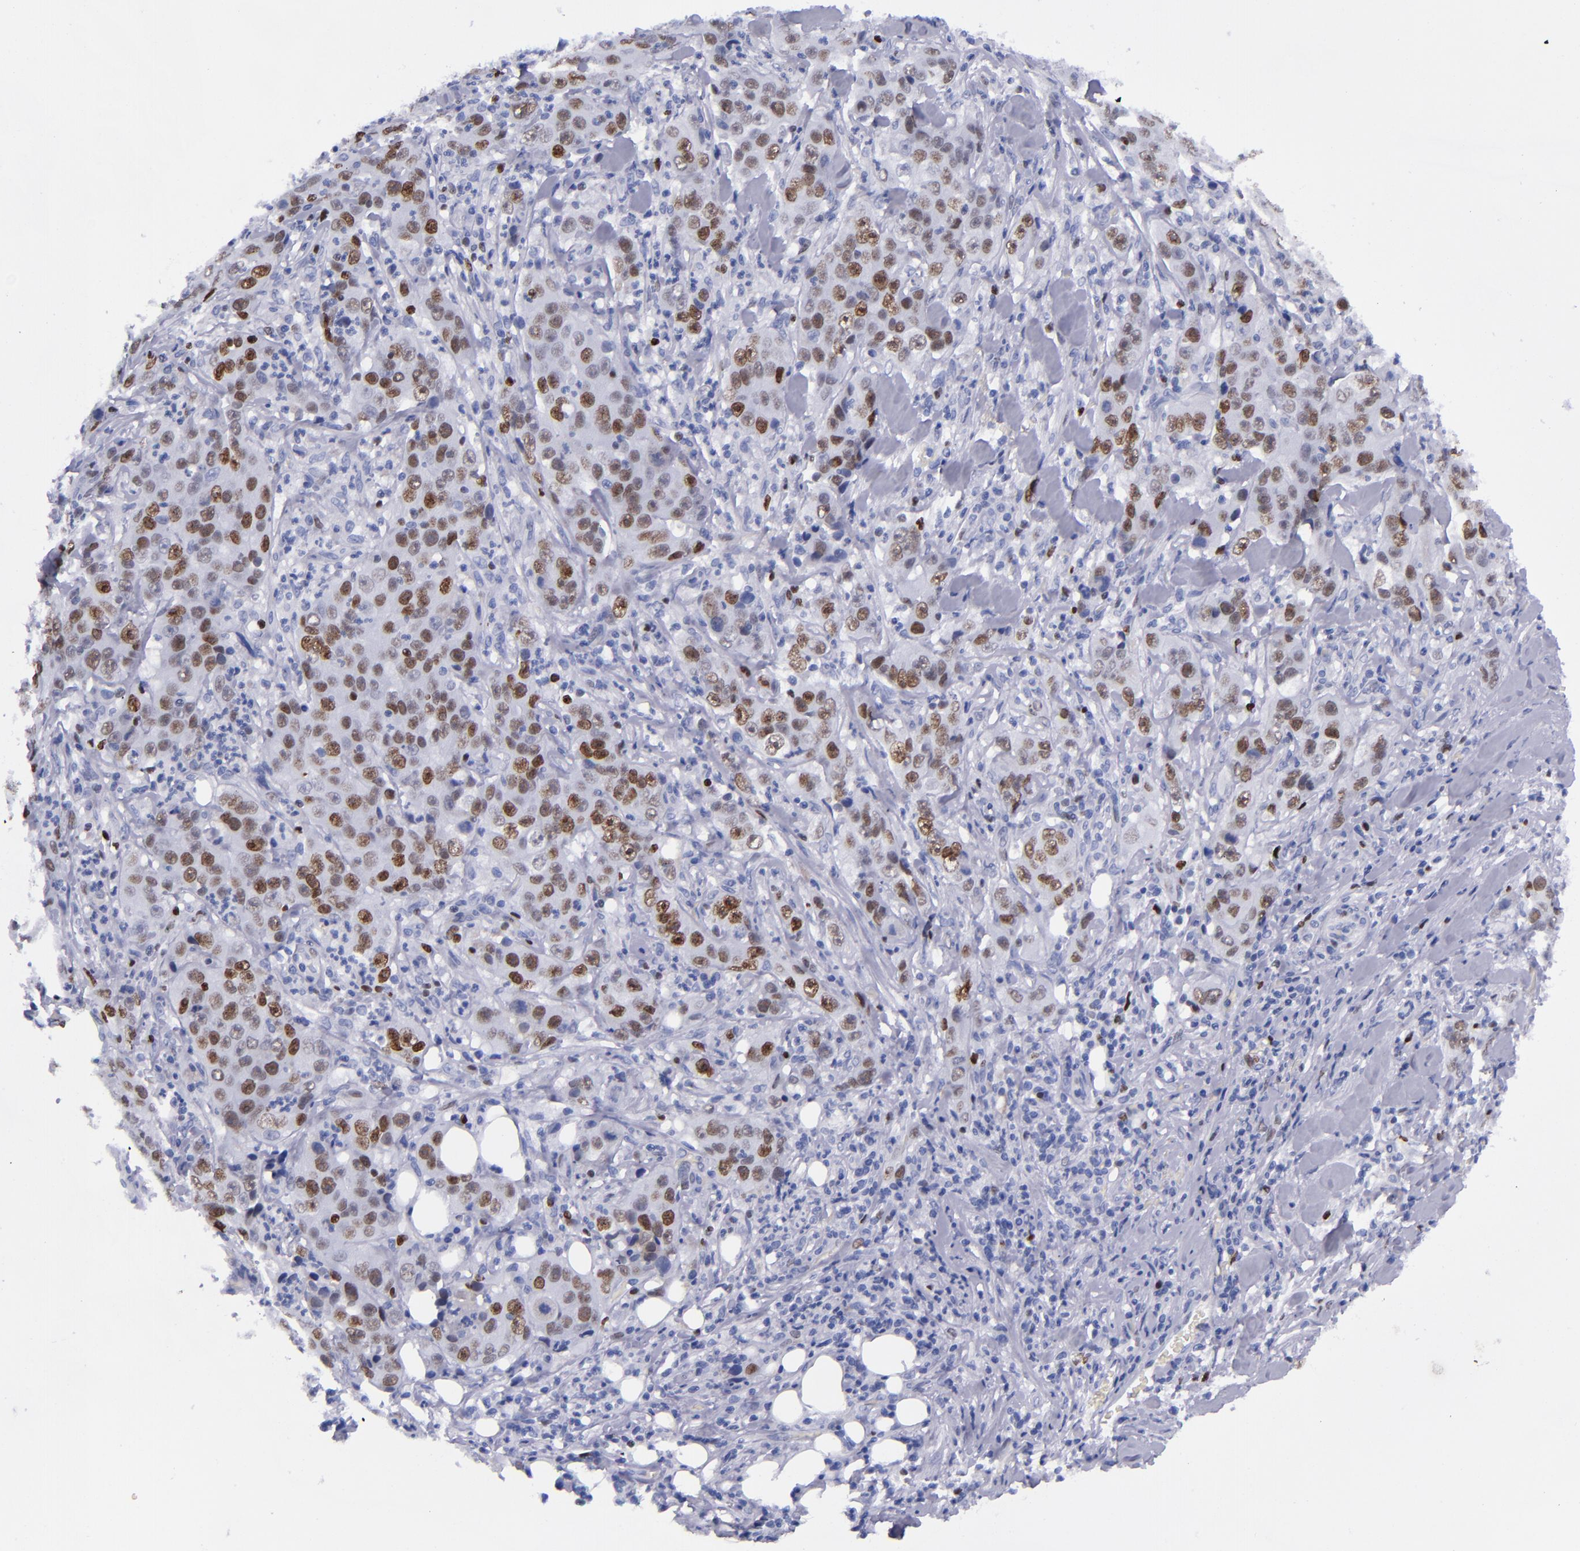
{"staining": {"intensity": "strong", "quantity": "25%-75%", "location": "nuclear"}, "tissue": "lung cancer", "cell_type": "Tumor cells", "image_type": "cancer", "snomed": [{"axis": "morphology", "description": "Squamous cell carcinoma, NOS"}, {"axis": "topography", "description": "Lung"}], "caption": "High-magnification brightfield microscopy of lung cancer (squamous cell carcinoma) stained with DAB (brown) and counterstained with hematoxylin (blue). tumor cells exhibit strong nuclear expression is seen in about25%-75% of cells. (DAB IHC, brown staining for protein, blue staining for nuclei).", "gene": "MCM7", "patient": {"sex": "male", "age": 64}}